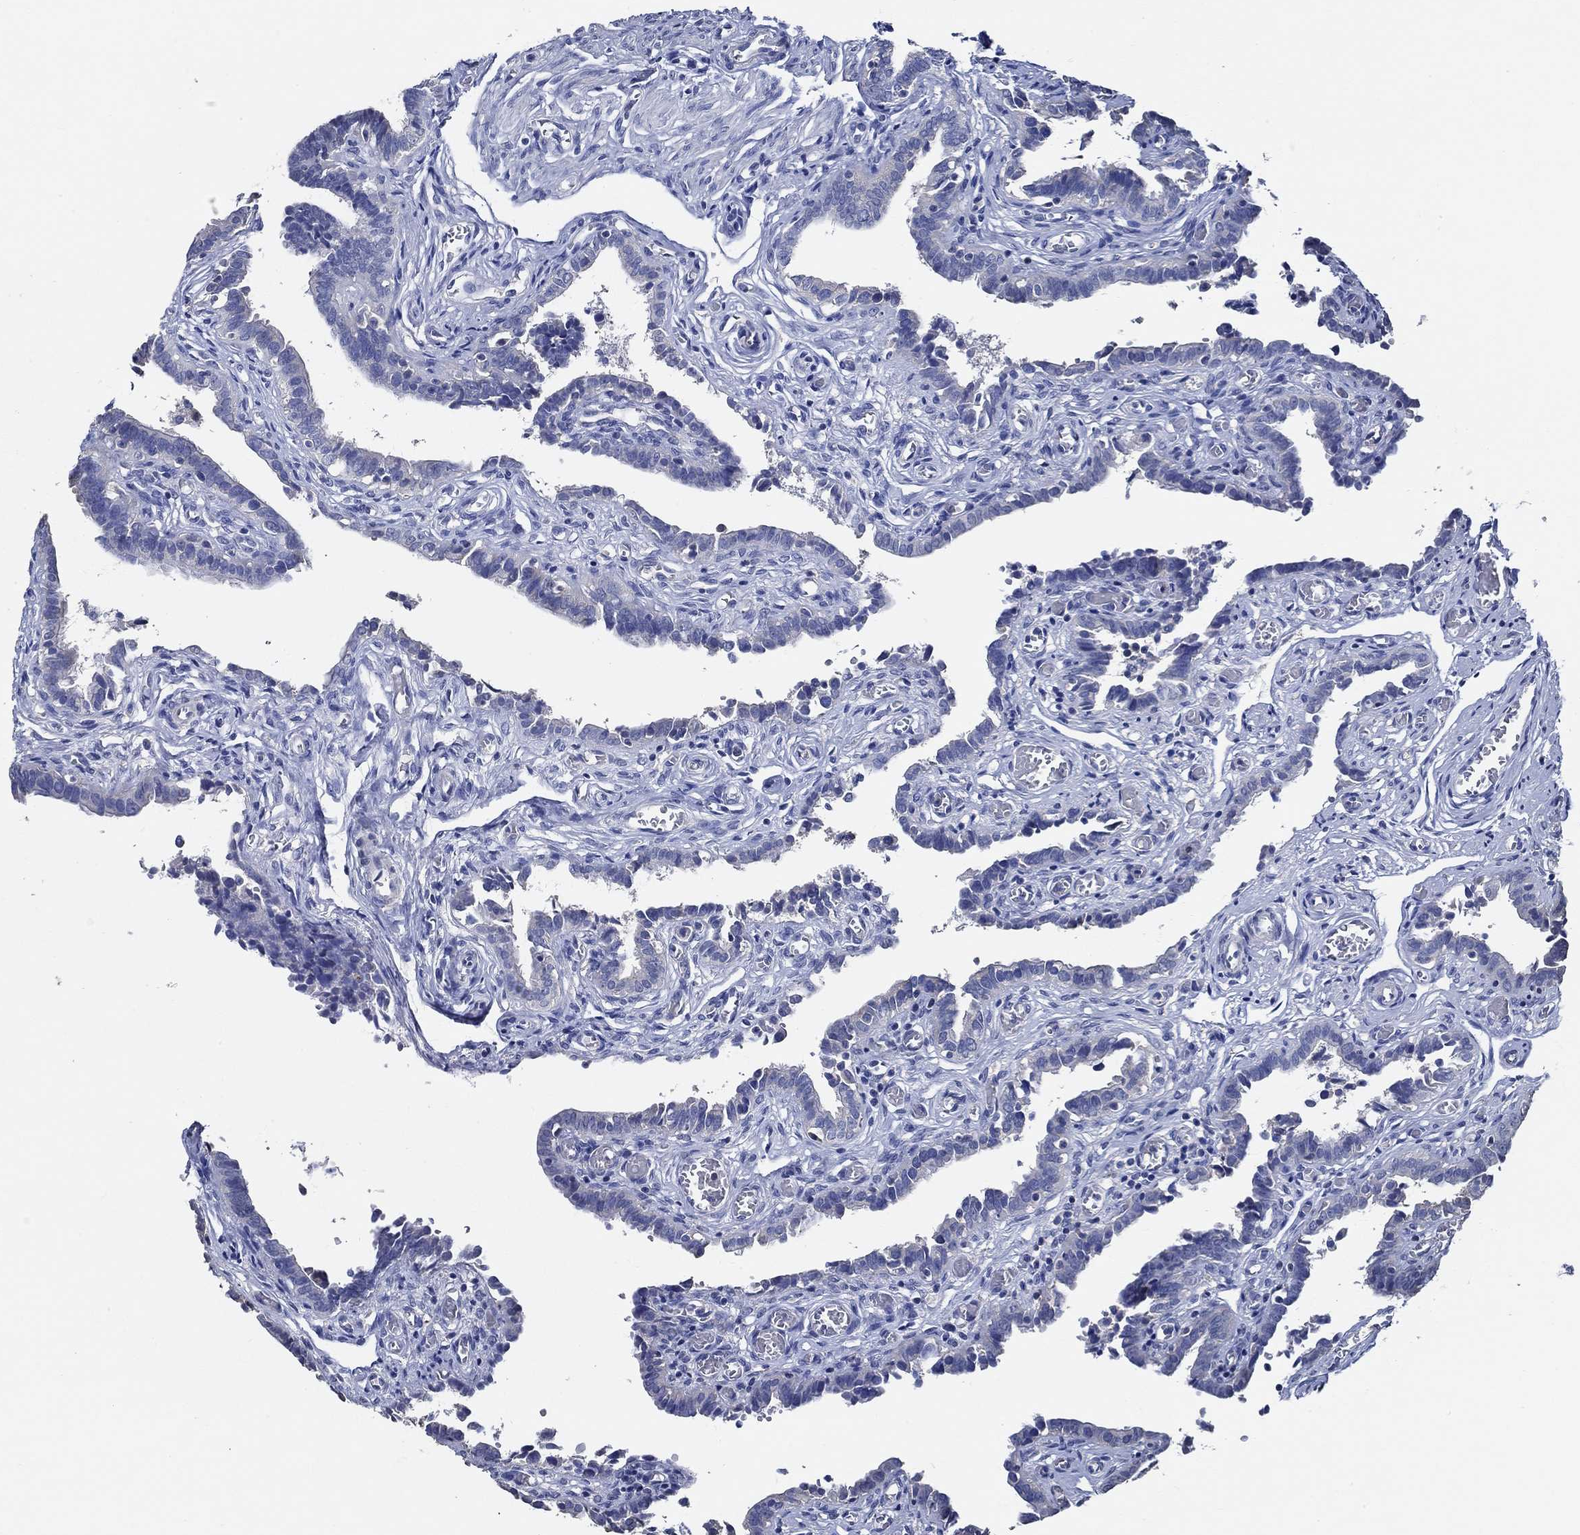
{"staining": {"intensity": "negative", "quantity": "none", "location": "none"}, "tissue": "fallopian tube", "cell_type": "Glandular cells", "image_type": "normal", "snomed": [{"axis": "morphology", "description": "Normal tissue, NOS"}, {"axis": "morphology", "description": "Carcinoma, endometroid"}, {"axis": "topography", "description": "Fallopian tube"}, {"axis": "topography", "description": "Ovary"}], "caption": "An immunohistochemistry (IHC) micrograph of benign fallopian tube is shown. There is no staining in glandular cells of fallopian tube. (Stains: DAB (3,3'-diaminobenzidine) immunohistochemistry (IHC) with hematoxylin counter stain, Microscopy: brightfield microscopy at high magnification).", "gene": "DOCK3", "patient": {"sex": "female", "age": 42}}